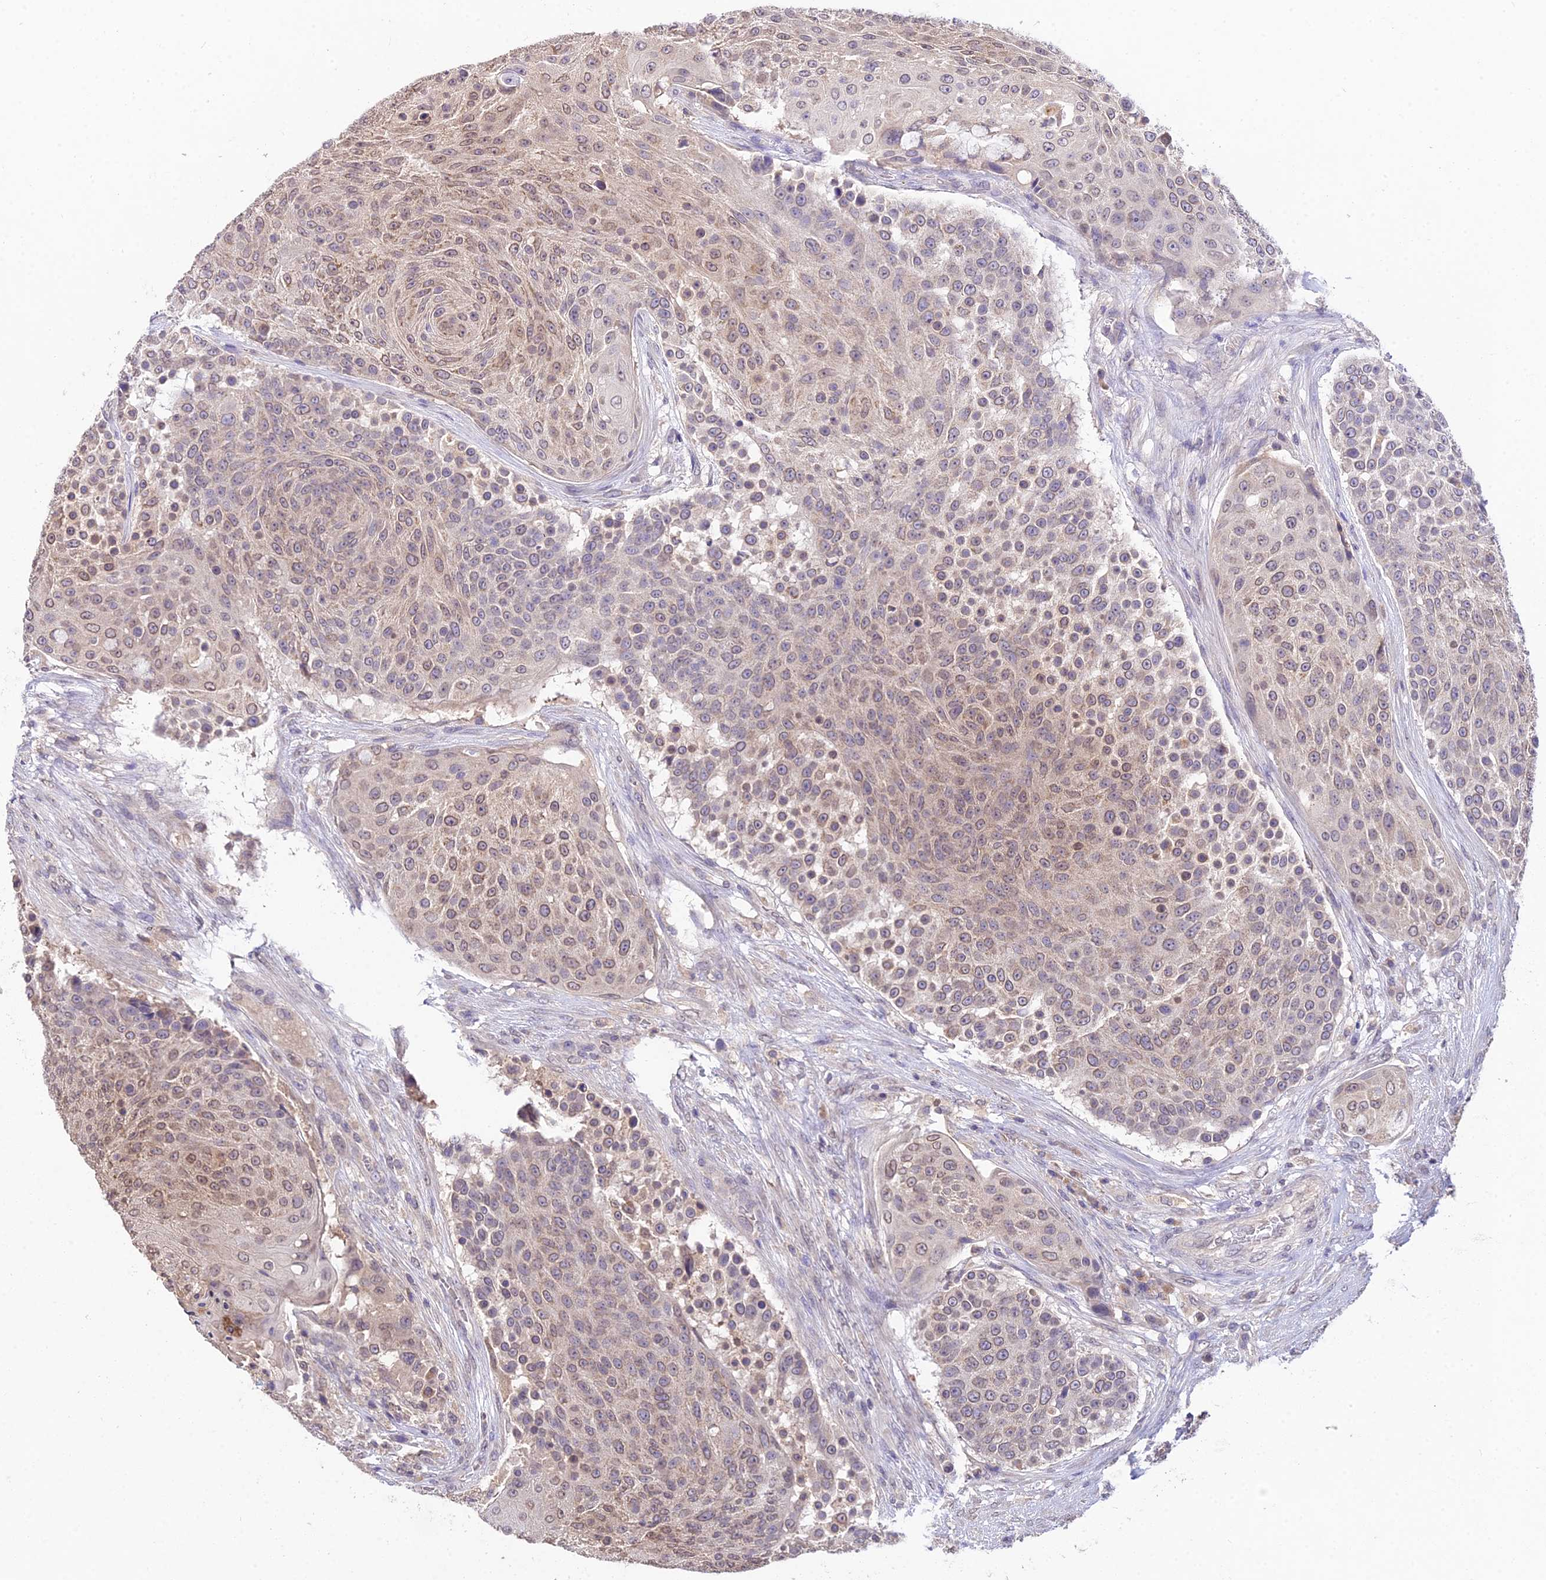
{"staining": {"intensity": "moderate", "quantity": "25%-75%", "location": "cytoplasmic/membranous,nuclear"}, "tissue": "urothelial cancer", "cell_type": "Tumor cells", "image_type": "cancer", "snomed": [{"axis": "morphology", "description": "Urothelial carcinoma, High grade"}, {"axis": "topography", "description": "Urinary bladder"}], "caption": "This micrograph shows immunohistochemistry staining of human urothelial cancer, with medium moderate cytoplasmic/membranous and nuclear positivity in about 25%-75% of tumor cells.", "gene": "PGK1", "patient": {"sex": "female", "age": 63}}